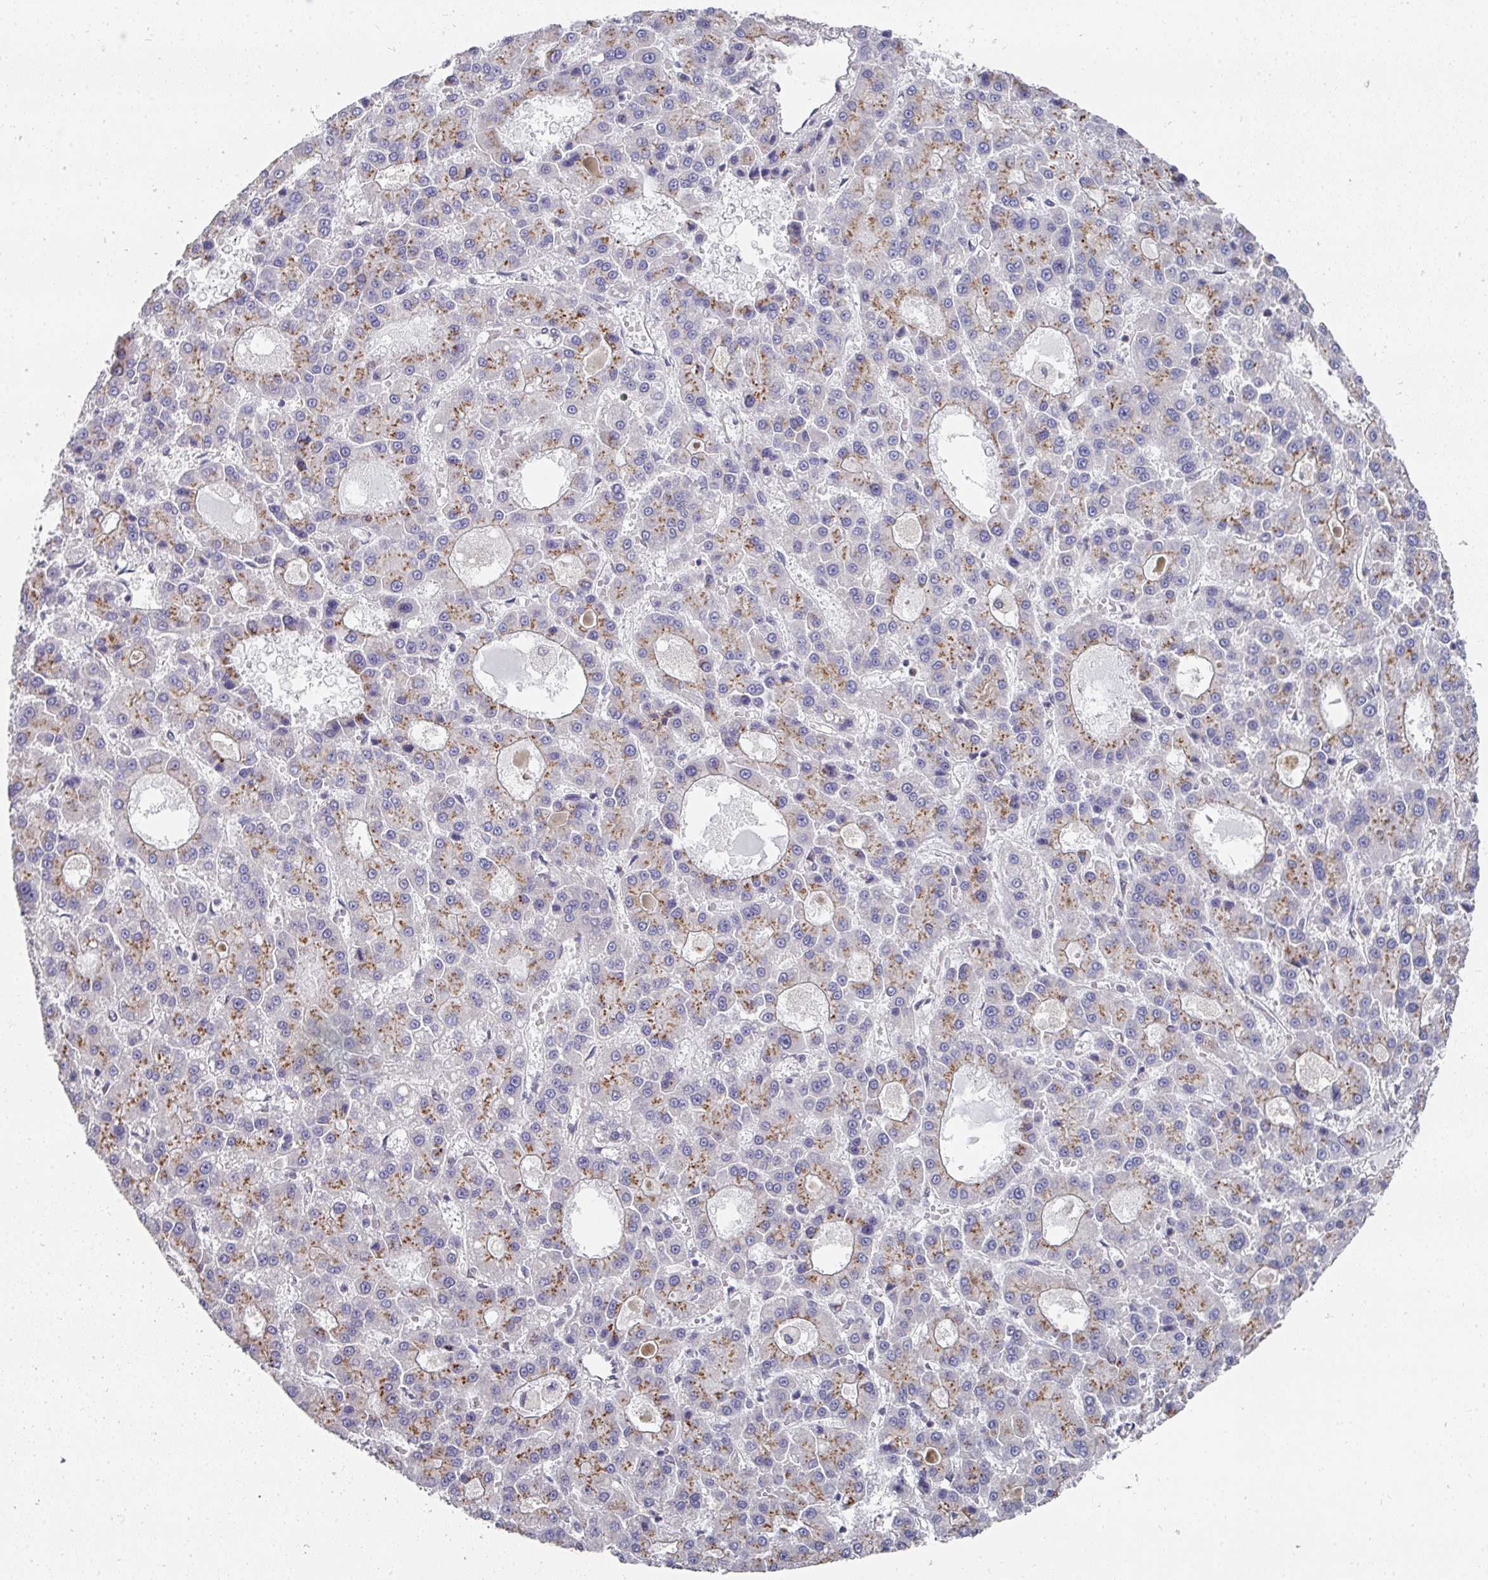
{"staining": {"intensity": "moderate", "quantity": "25%-75%", "location": "cytoplasmic/membranous"}, "tissue": "liver cancer", "cell_type": "Tumor cells", "image_type": "cancer", "snomed": [{"axis": "morphology", "description": "Carcinoma, Hepatocellular, NOS"}, {"axis": "topography", "description": "Liver"}], "caption": "A histopathology image of human hepatocellular carcinoma (liver) stained for a protein exhibits moderate cytoplasmic/membranous brown staining in tumor cells.", "gene": "C18orf25", "patient": {"sex": "male", "age": 70}}